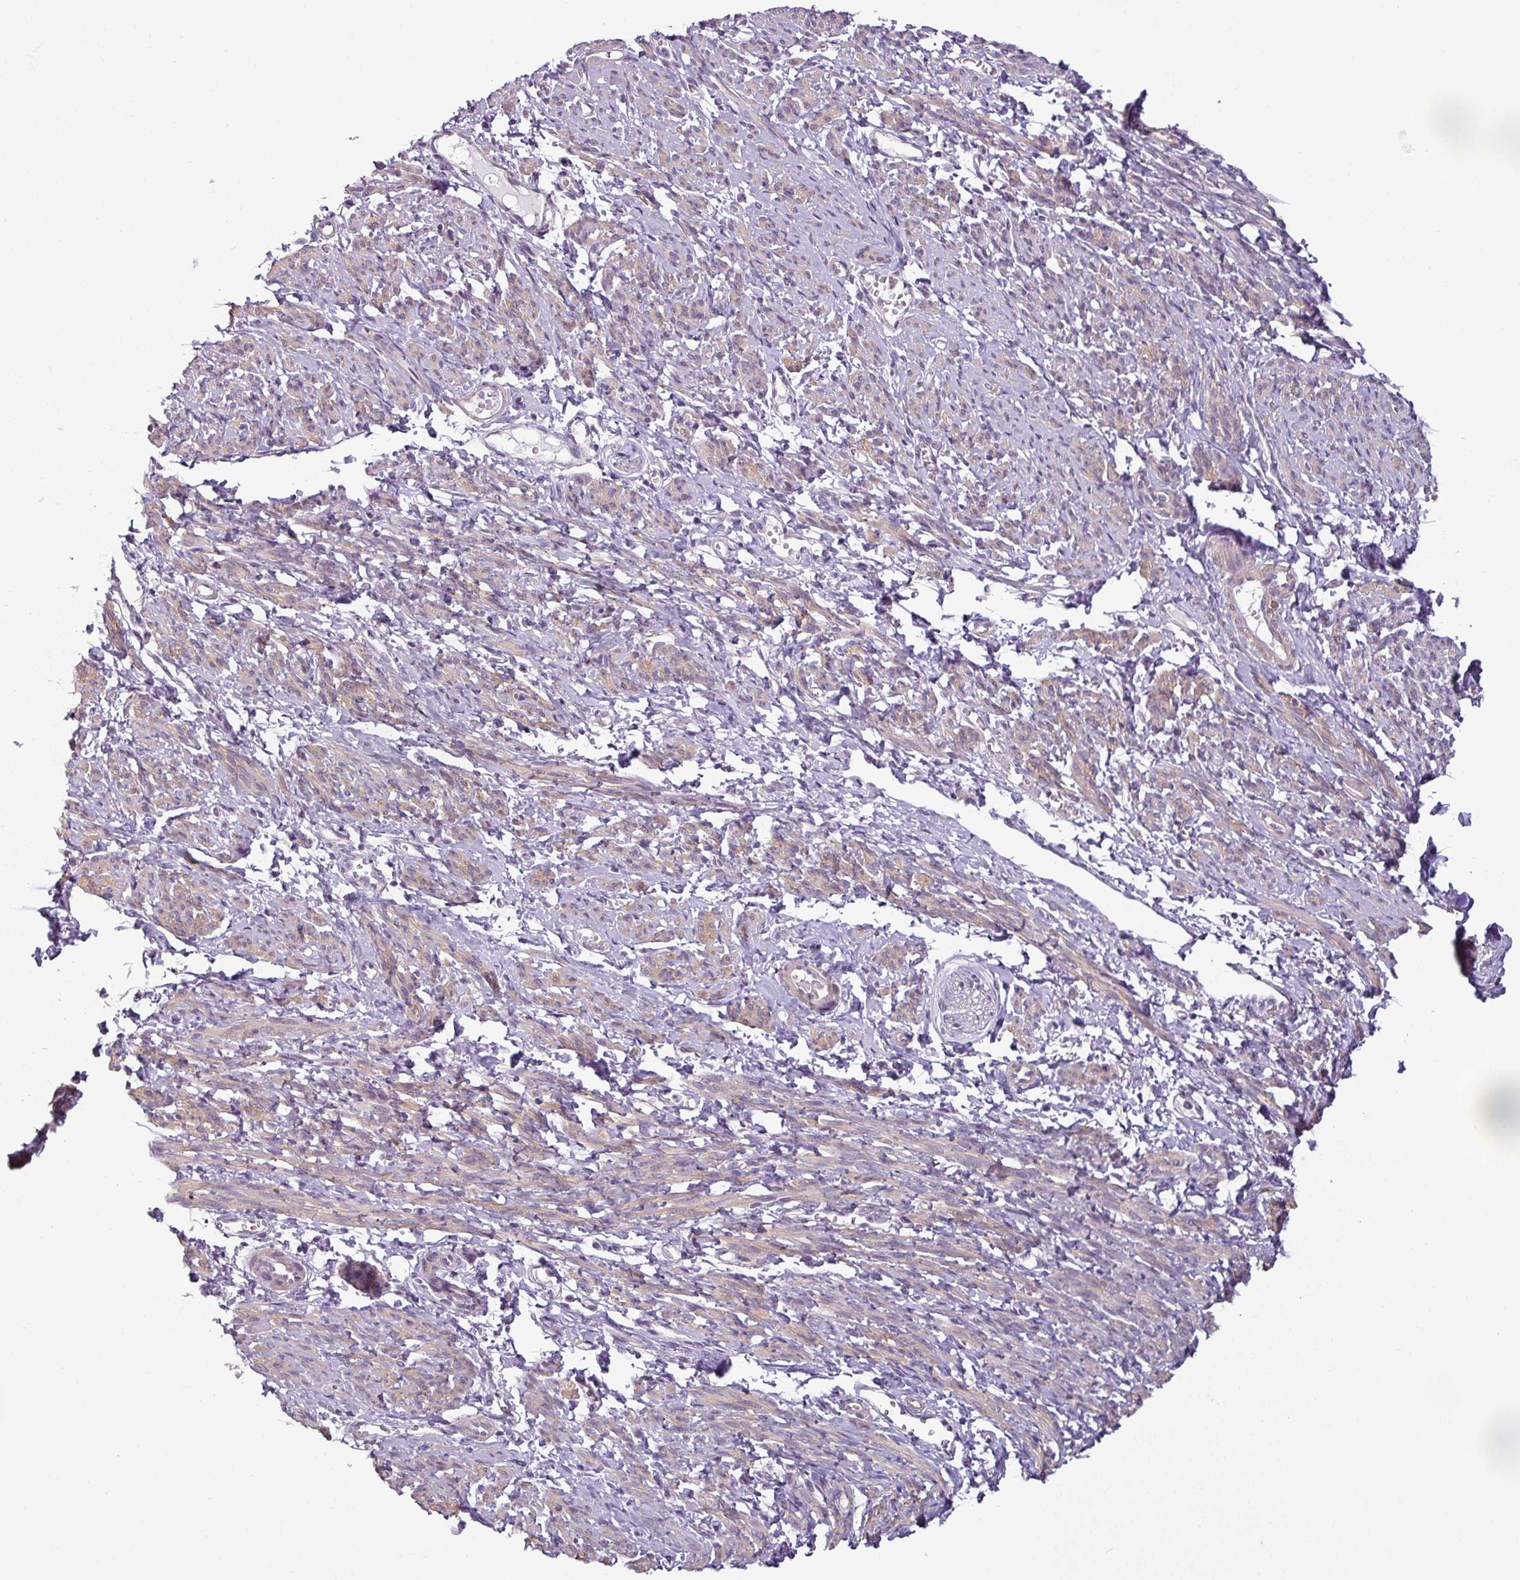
{"staining": {"intensity": "moderate", "quantity": ">75%", "location": "cytoplasmic/membranous"}, "tissue": "smooth muscle", "cell_type": "Smooth muscle cells", "image_type": "normal", "snomed": [{"axis": "morphology", "description": "Normal tissue, NOS"}, {"axis": "topography", "description": "Smooth muscle"}], "caption": "IHC (DAB) staining of benign smooth muscle displays moderate cytoplasmic/membranous protein positivity in approximately >75% of smooth muscle cells.", "gene": "OR52D1", "patient": {"sex": "female", "age": 65}}